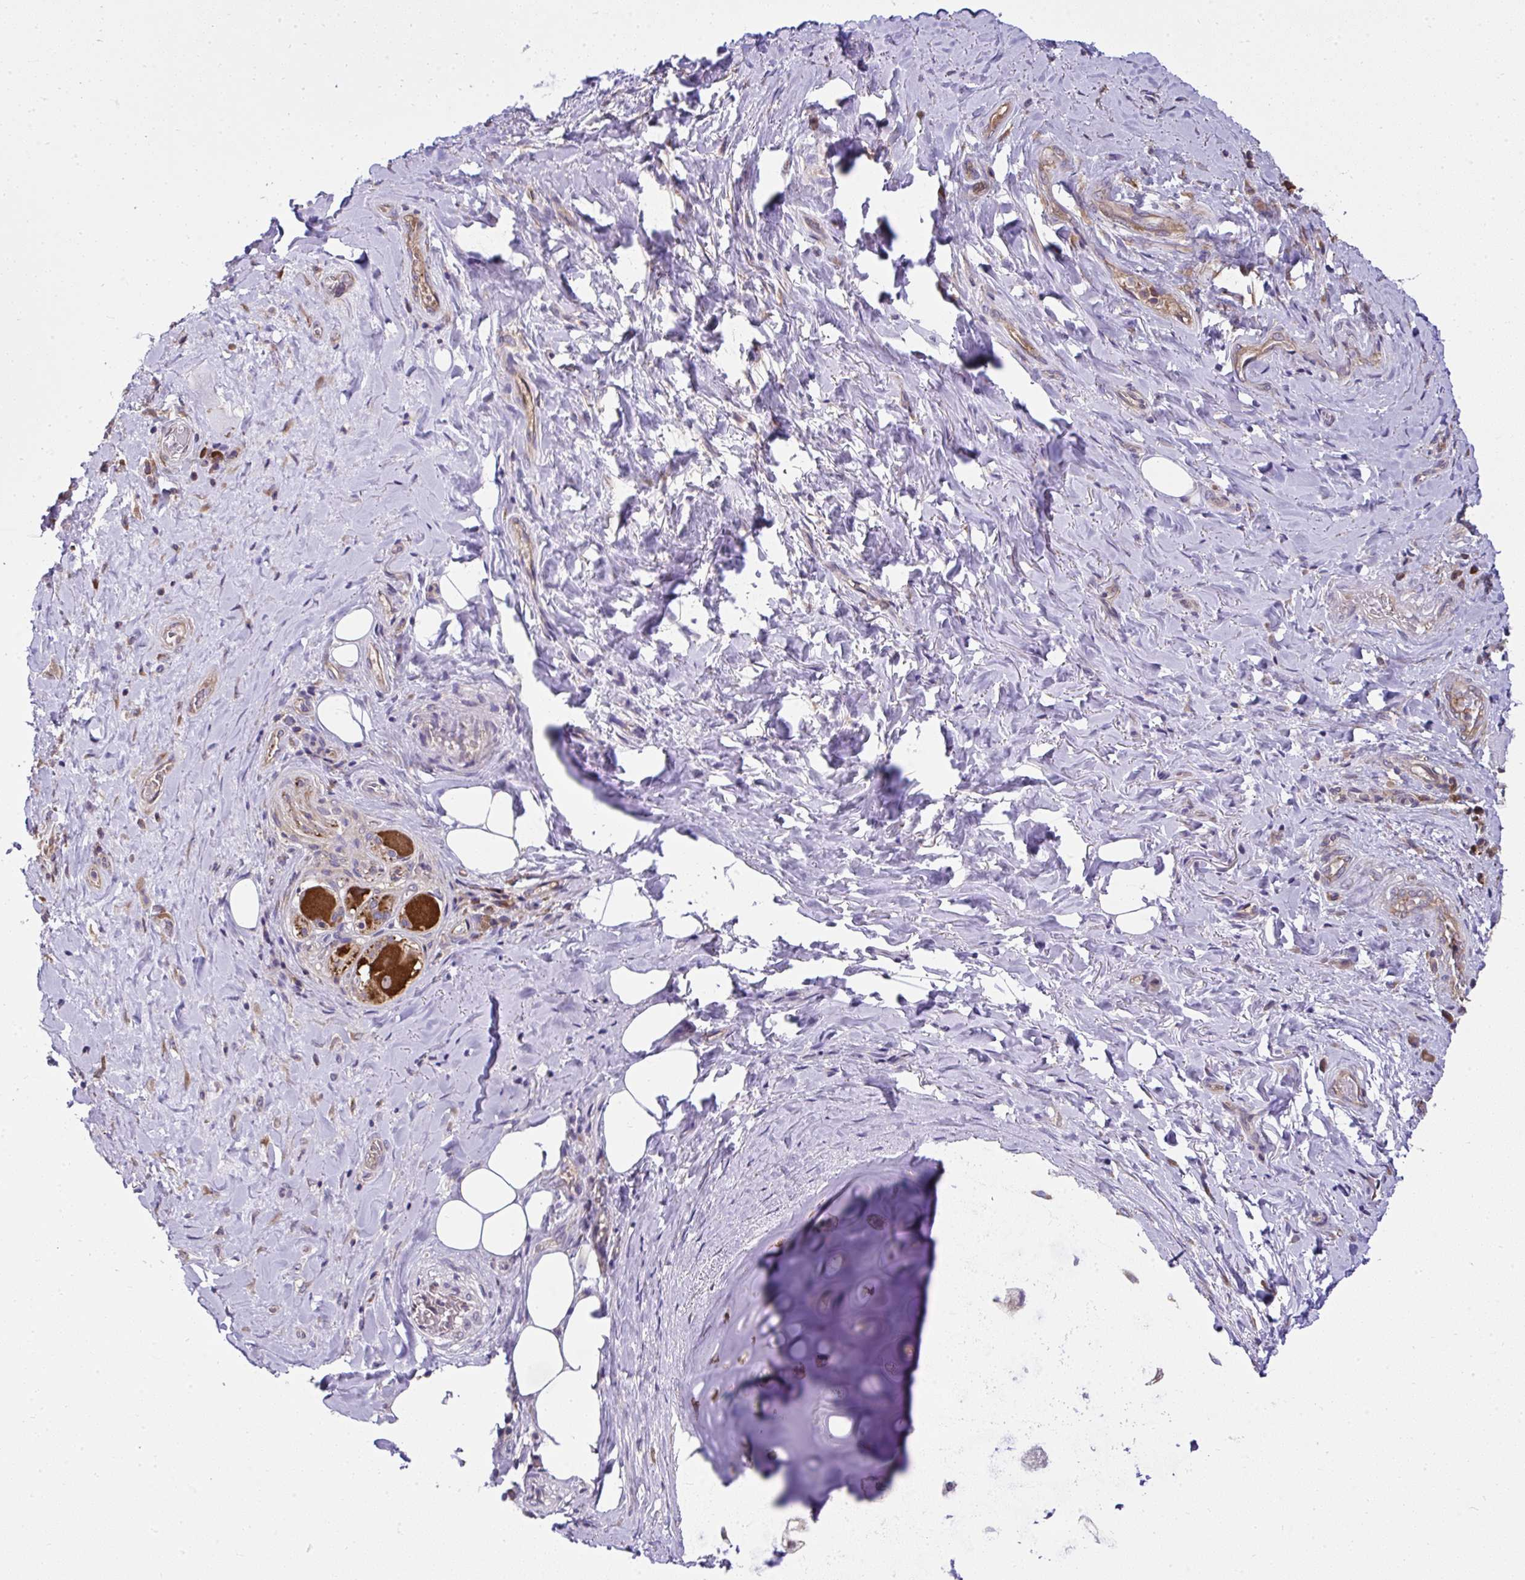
{"staining": {"intensity": "negative", "quantity": "none", "location": "none"}, "tissue": "adipose tissue", "cell_type": "Adipocytes", "image_type": "normal", "snomed": [{"axis": "morphology", "description": "Normal tissue, NOS"}, {"axis": "topography", "description": "Cartilage tissue"}, {"axis": "topography", "description": "Bronchus"}], "caption": "Immunohistochemistry photomicrograph of normal adipose tissue: human adipose tissue stained with DAB exhibits no significant protein expression in adipocytes.", "gene": "RPS7", "patient": {"sex": "male", "age": 64}}